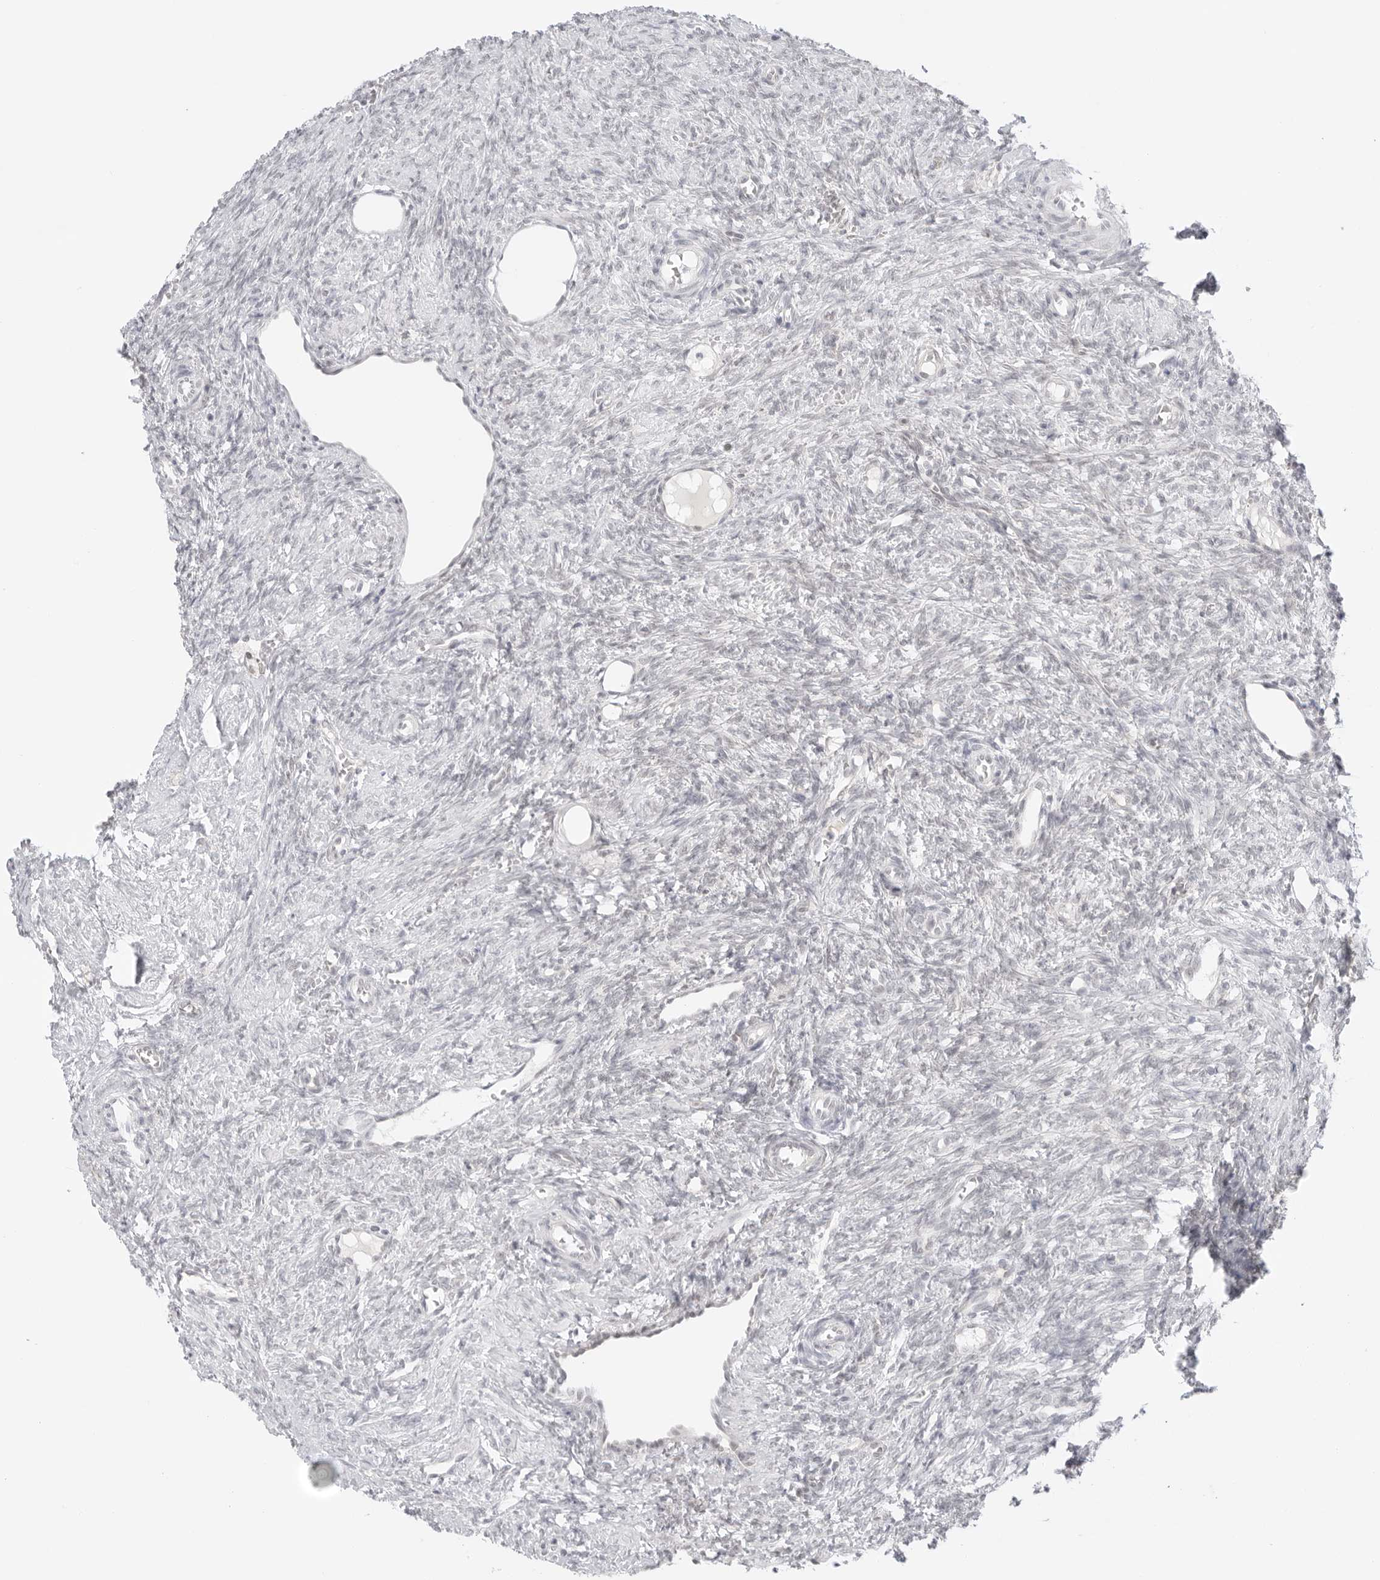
{"staining": {"intensity": "negative", "quantity": "none", "location": "none"}, "tissue": "ovary", "cell_type": "Follicle cells", "image_type": "normal", "snomed": [{"axis": "morphology", "description": "Normal tissue, NOS"}, {"axis": "topography", "description": "Ovary"}], "caption": "High power microscopy micrograph of an immunohistochemistry photomicrograph of unremarkable ovary, revealing no significant positivity in follicle cells.", "gene": "MED18", "patient": {"sex": "female", "age": 41}}